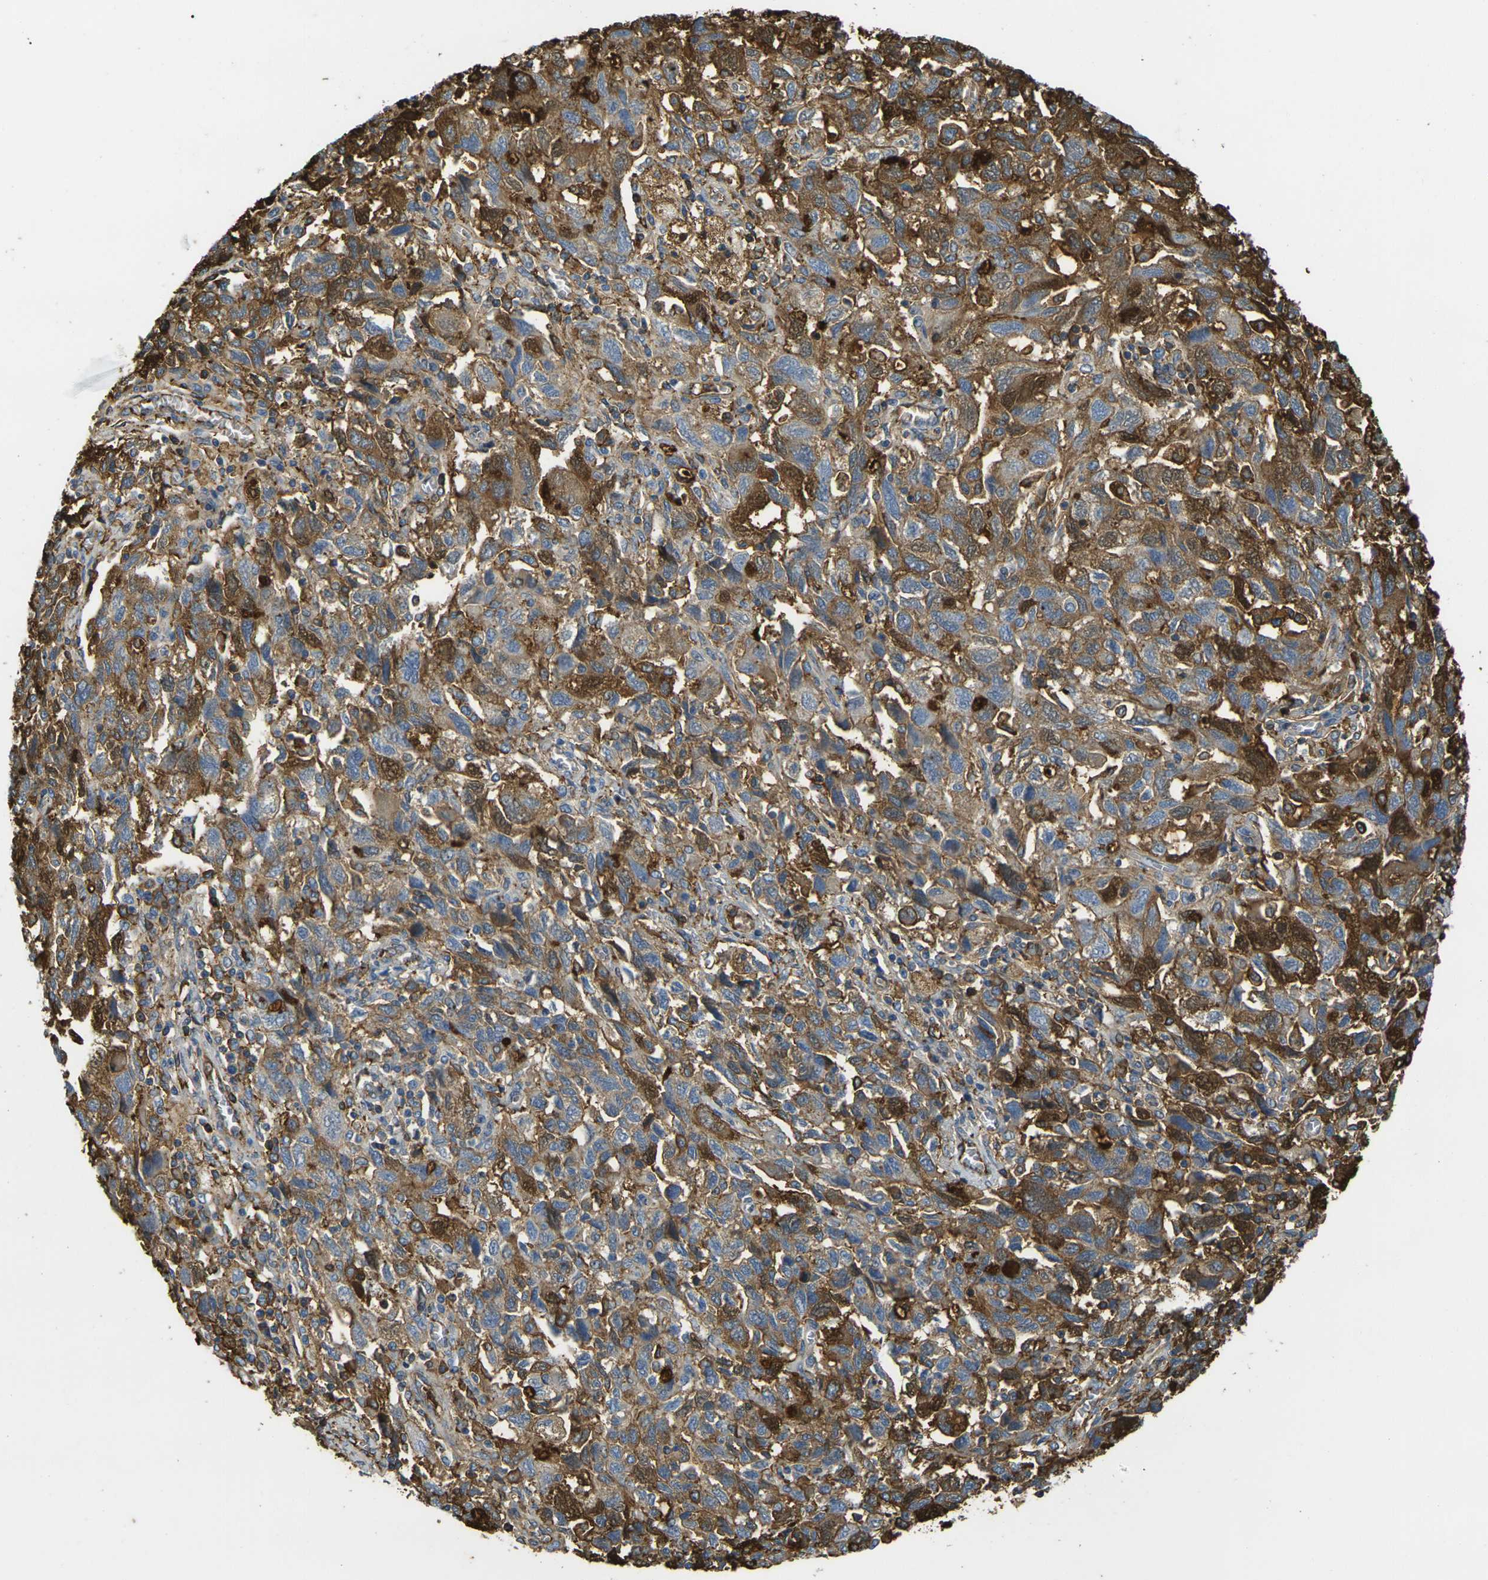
{"staining": {"intensity": "strong", "quantity": ">75%", "location": "cytoplasmic/membranous"}, "tissue": "ovarian cancer", "cell_type": "Tumor cells", "image_type": "cancer", "snomed": [{"axis": "morphology", "description": "Carcinoma, NOS"}, {"axis": "morphology", "description": "Cystadenocarcinoma, serous, NOS"}, {"axis": "topography", "description": "Ovary"}], "caption": "IHC image of serous cystadenocarcinoma (ovarian) stained for a protein (brown), which exhibits high levels of strong cytoplasmic/membranous expression in about >75% of tumor cells.", "gene": "PLCD1", "patient": {"sex": "female", "age": 69}}